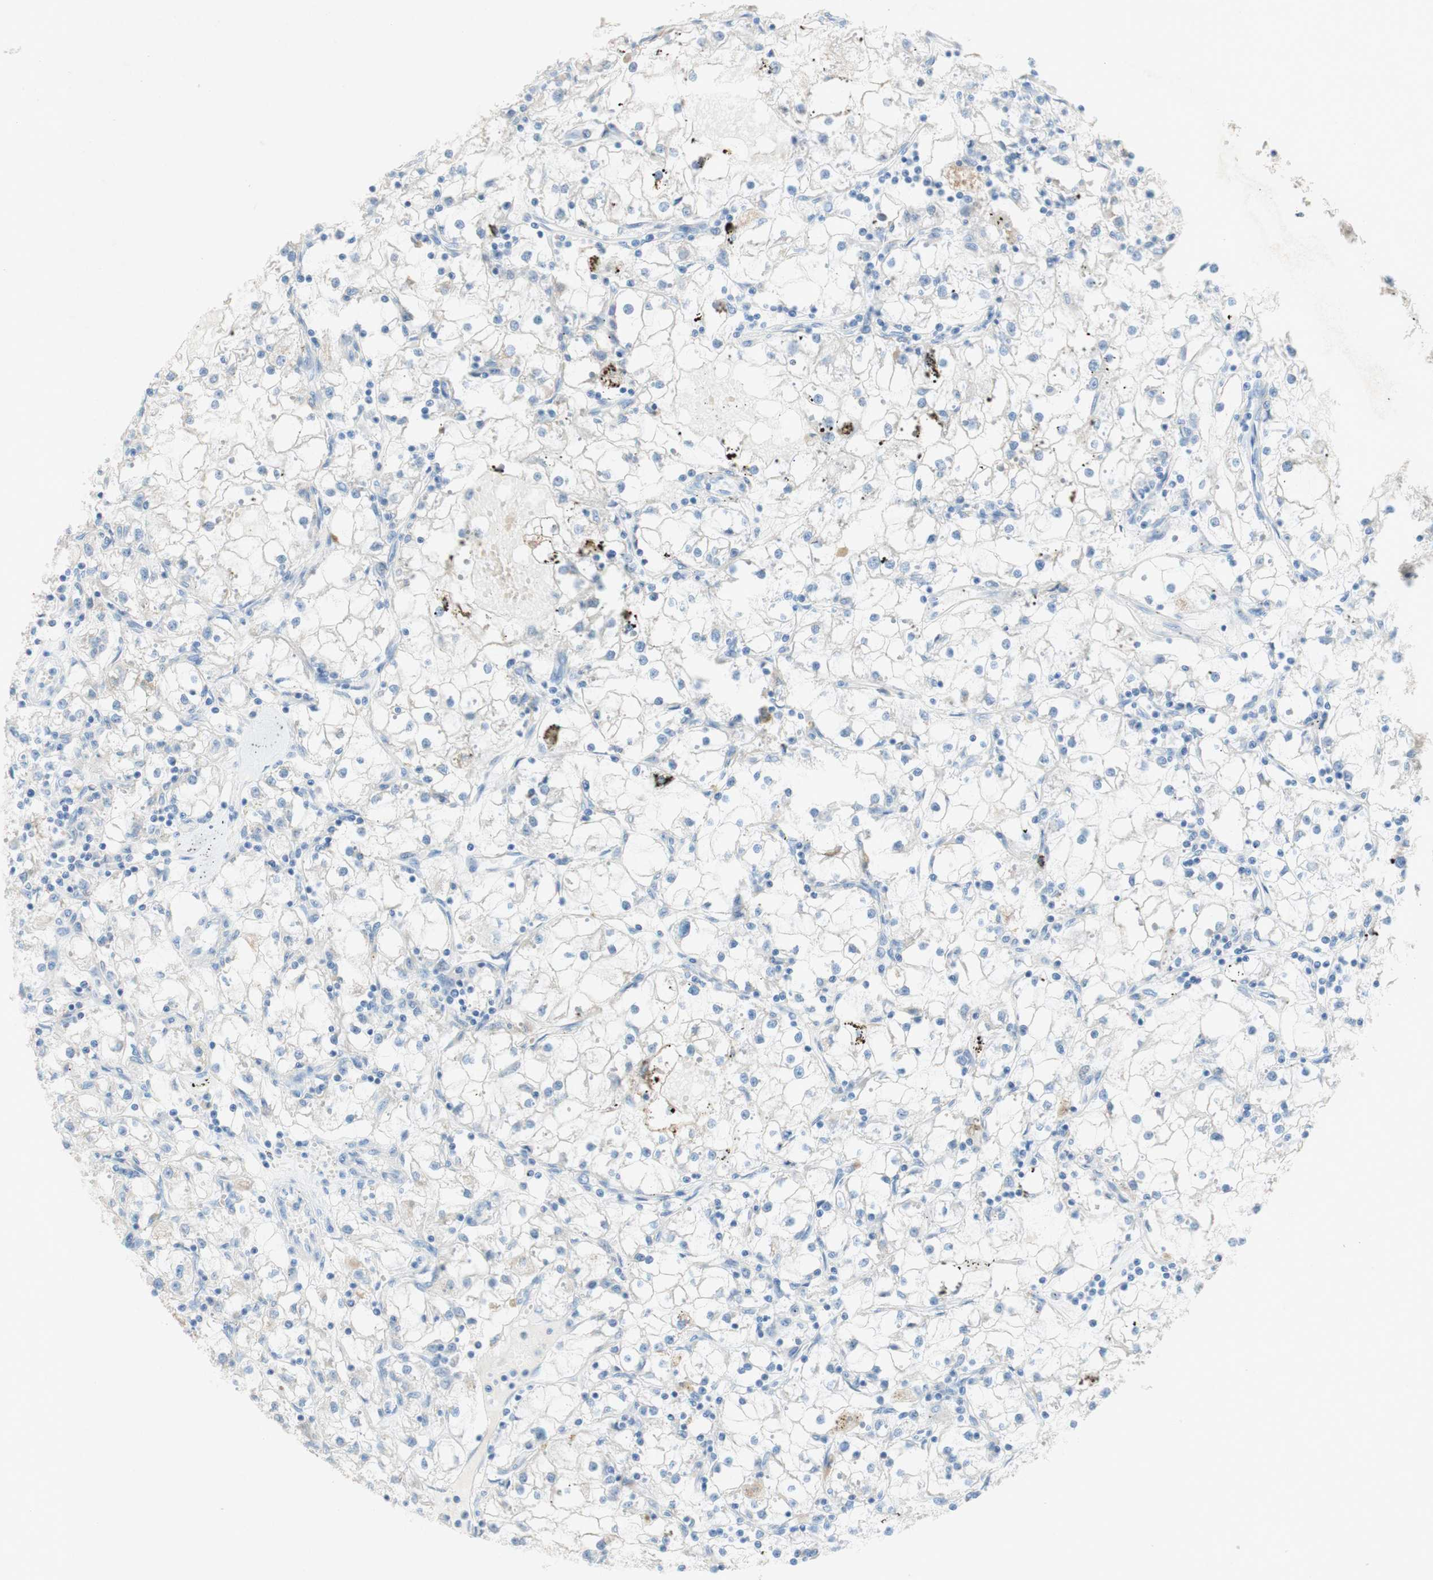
{"staining": {"intensity": "negative", "quantity": "none", "location": "none"}, "tissue": "renal cancer", "cell_type": "Tumor cells", "image_type": "cancer", "snomed": [{"axis": "morphology", "description": "Adenocarcinoma, NOS"}, {"axis": "topography", "description": "Kidney"}], "caption": "Immunohistochemistry (IHC) of renal cancer (adenocarcinoma) displays no positivity in tumor cells.", "gene": "POLR2J3", "patient": {"sex": "male", "age": 56}}